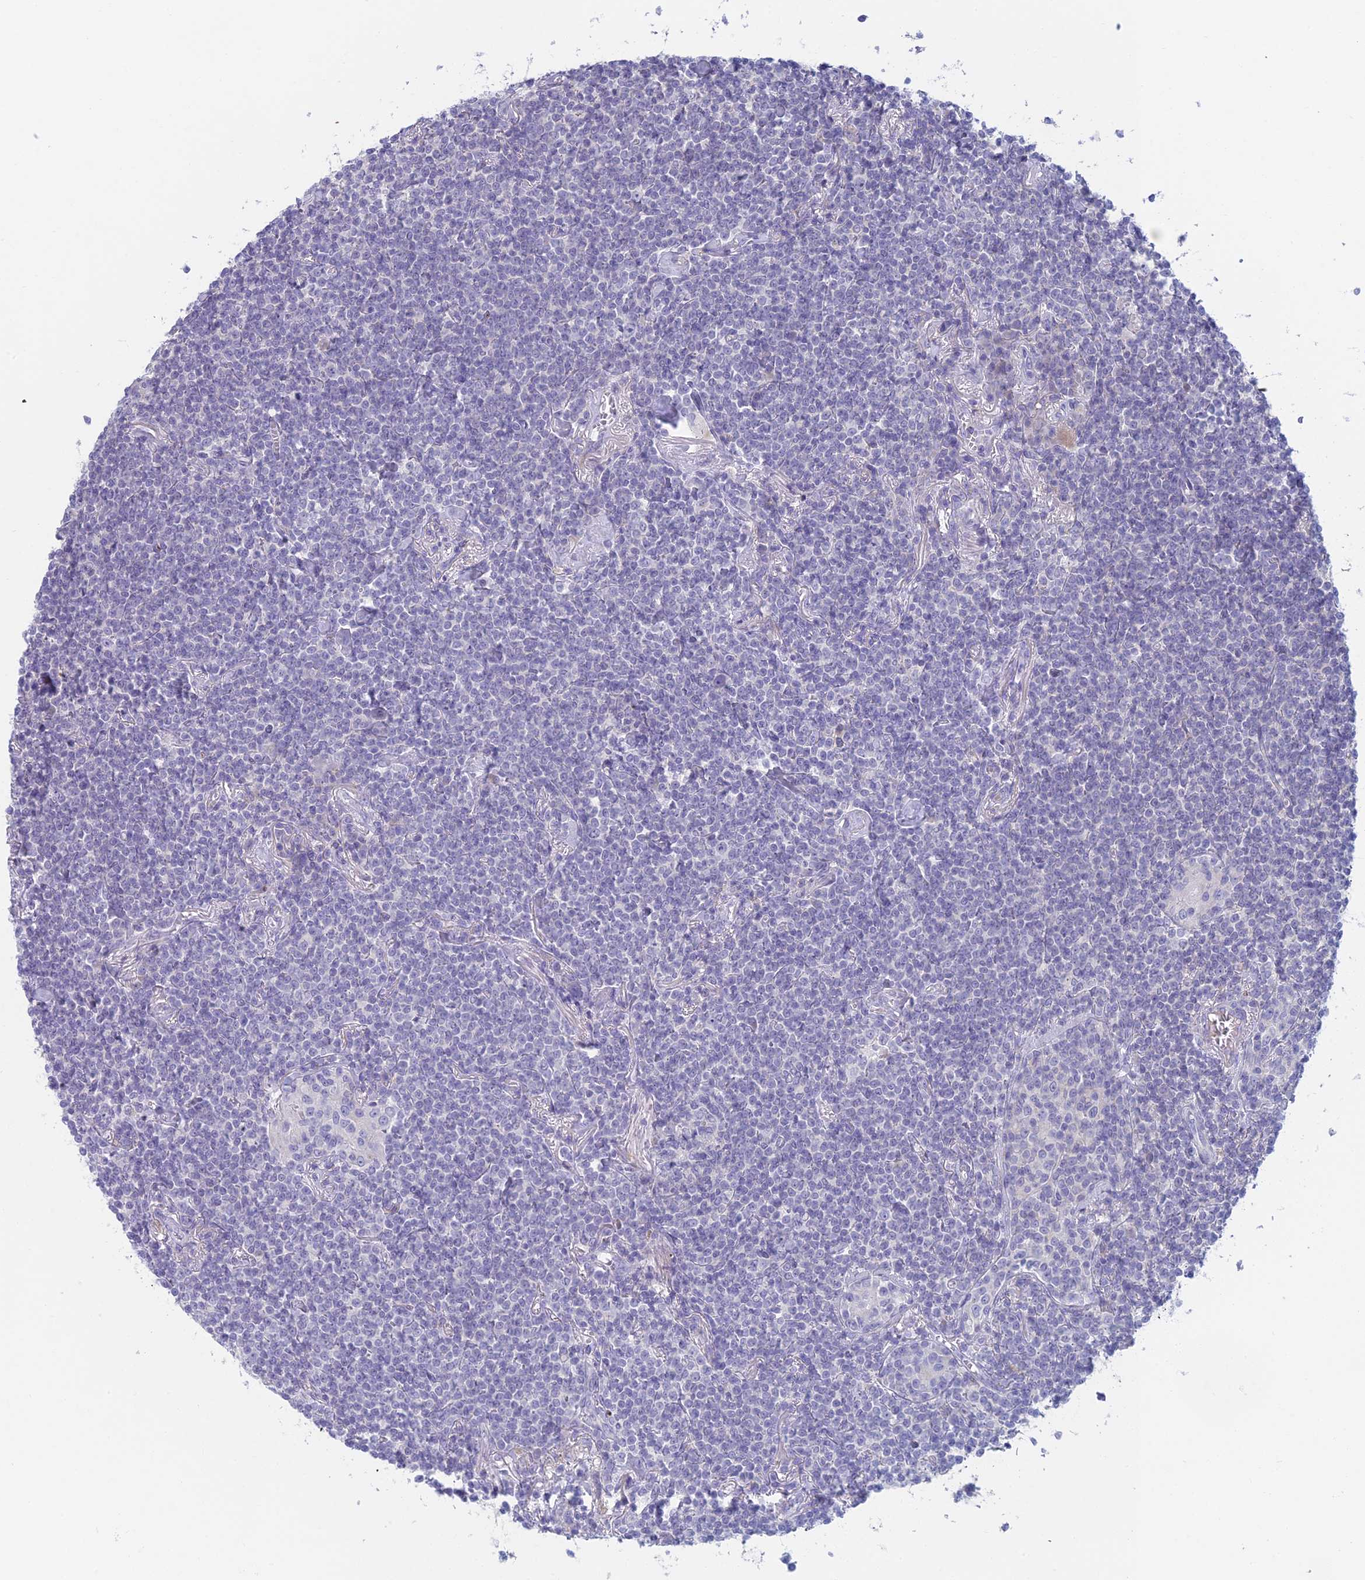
{"staining": {"intensity": "negative", "quantity": "none", "location": "none"}, "tissue": "lymphoma", "cell_type": "Tumor cells", "image_type": "cancer", "snomed": [{"axis": "morphology", "description": "Malignant lymphoma, non-Hodgkin's type, Low grade"}, {"axis": "topography", "description": "Lung"}], "caption": "Immunohistochemistry (IHC) histopathology image of neoplastic tissue: human malignant lymphoma, non-Hodgkin's type (low-grade) stained with DAB shows no significant protein staining in tumor cells.", "gene": "FERD3L", "patient": {"sex": "female", "age": 71}}